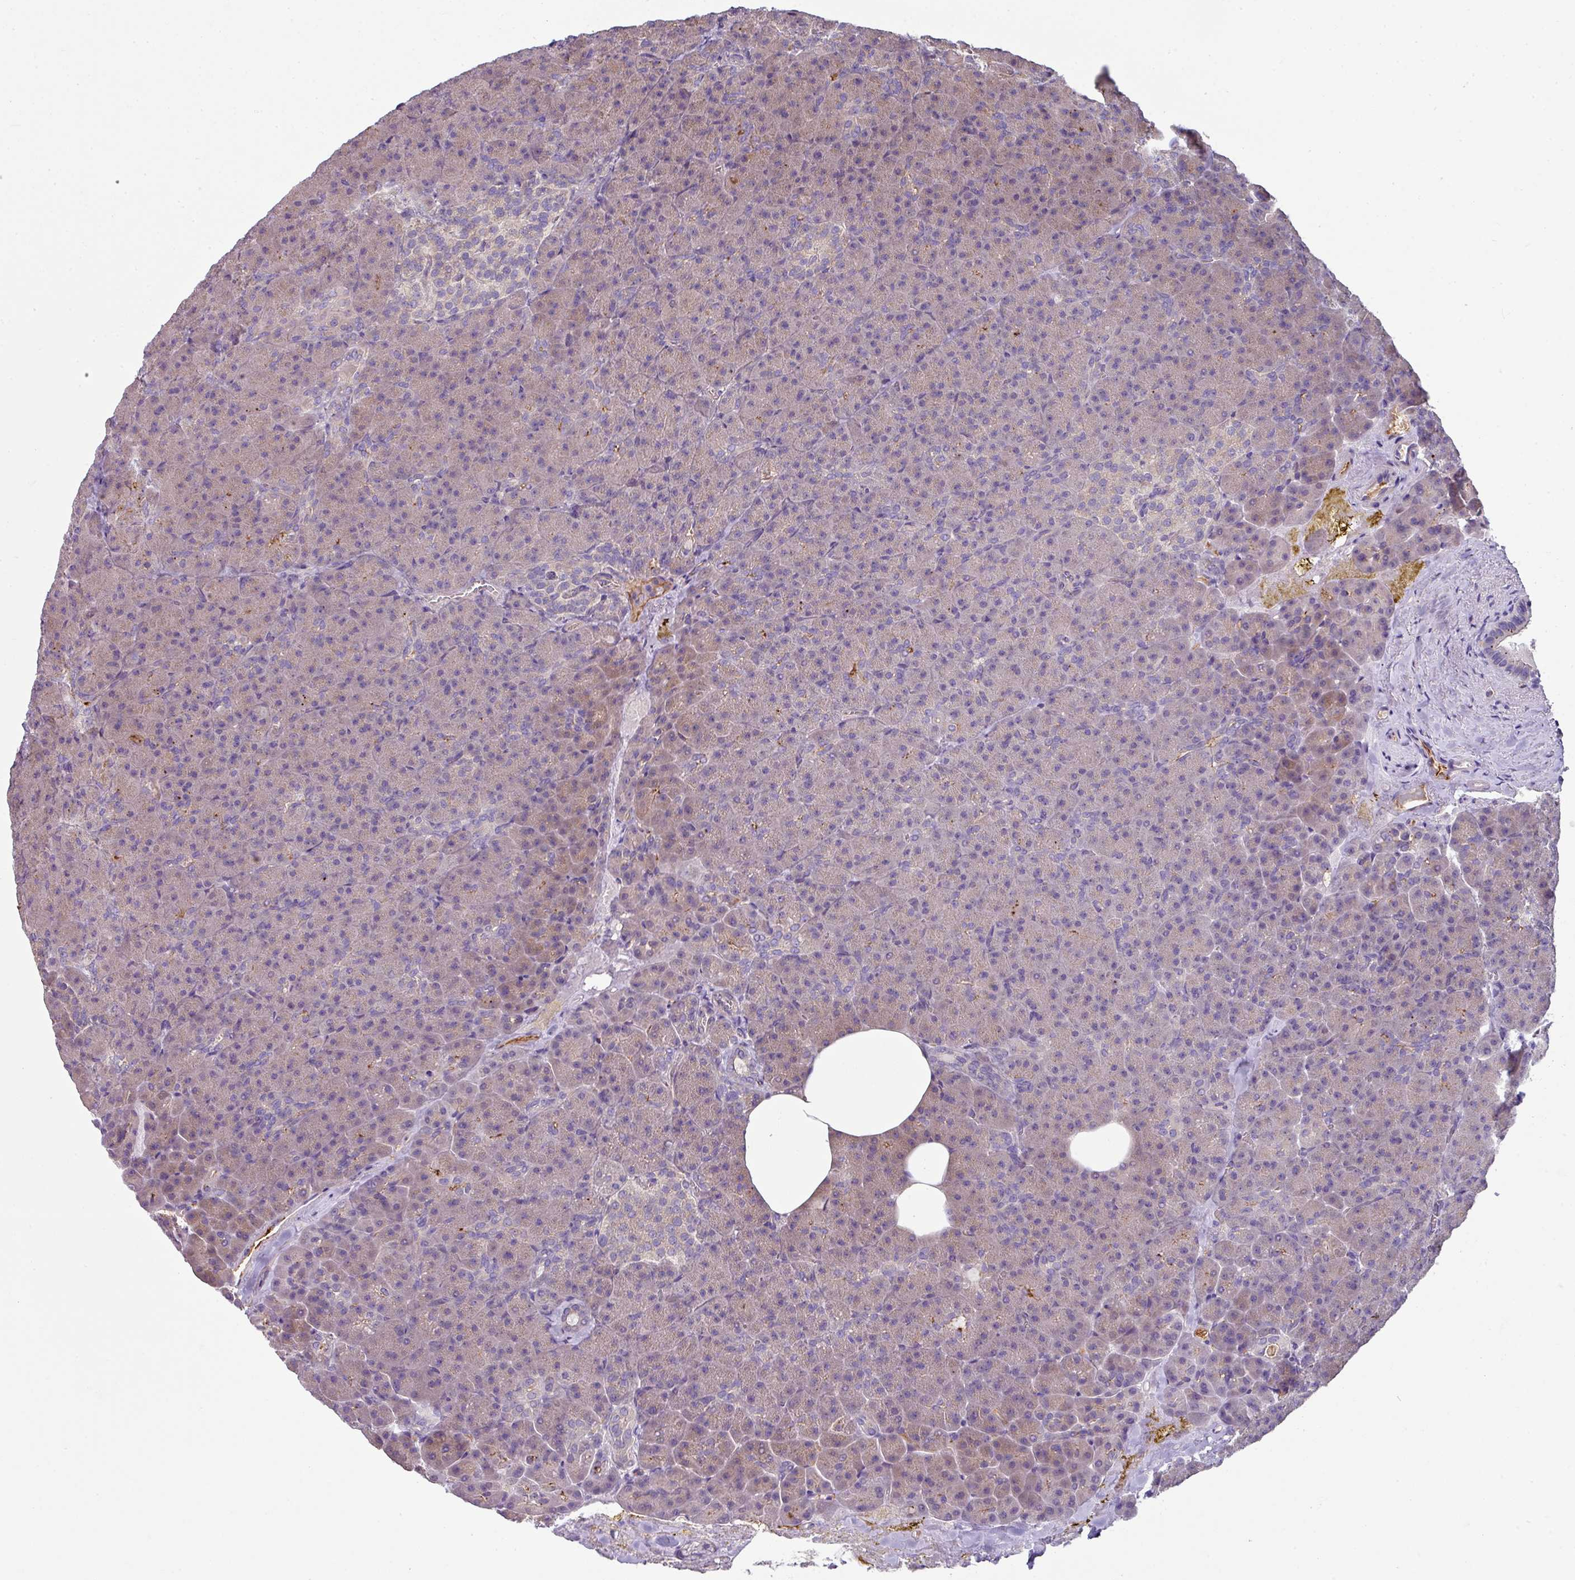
{"staining": {"intensity": "weak", "quantity": "25%-75%", "location": "cytoplasmic/membranous"}, "tissue": "pancreas", "cell_type": "Exocrine glandular cells", "image_type": "normal", "snomed": [{"axis": "morphology", "description": "Normal tissue, NOS"}, {"axis": "topography", "description": "Pancreas"}], "caption": "Immunohistochemistry (IHC) staining of benign pancreas, which exhibits low levels of weak cytoplasmic/membranous staining in approximately 25%-75% of exocrine glandular cells indicating weak cytoplasmic/membranous protein staining. The staining was performed using DAB (3,3'-diaminobenzidine) (brown) for protein detection and nuclei were counterstained in hematoxylin (blue).", "gene": "LRRC9", "patient": {"sex": "female", "age": 74}}